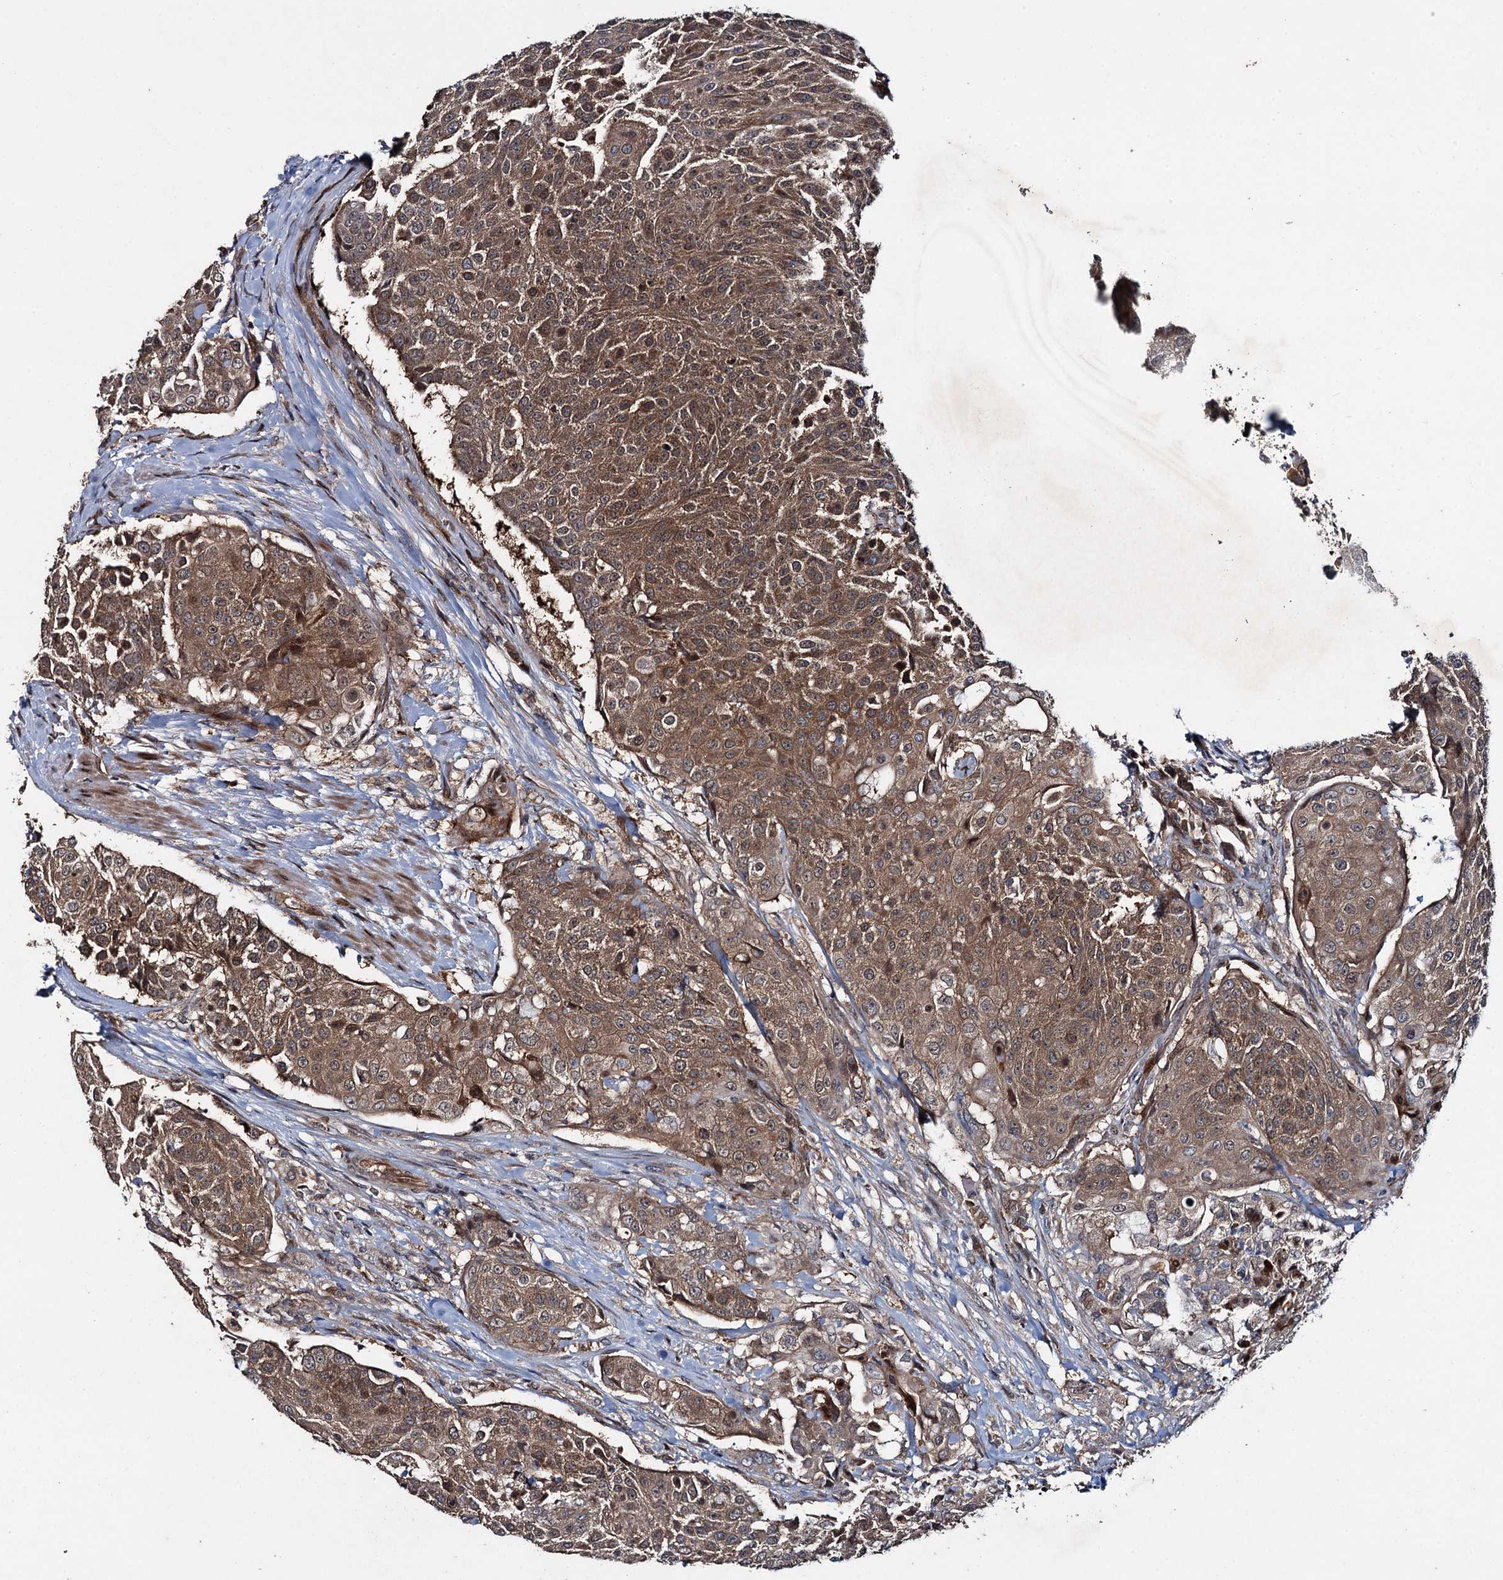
{"staining": {"intensity": "moderate", "quantity": ">75%", "location": "cytoplasmic/membranous"}, "tissue": "urothelial cancer", "cell_type": "Tumor cells", "image_type": "cancer", "snomed": [{"axis": "morphology", "description": "Urothelial carcinoma, High grade"}, {"axis": "topography", "description": "Urinary bladder"}], "caption": "Tumor cells exhibit medium levels of moderate cytoplasmic/membranous positivity in approximately >75% of cells in human high-grade urothelial carcinoma.", "gene": "RHOBTB1", "patient": {"sex": "female", "age": 63}}